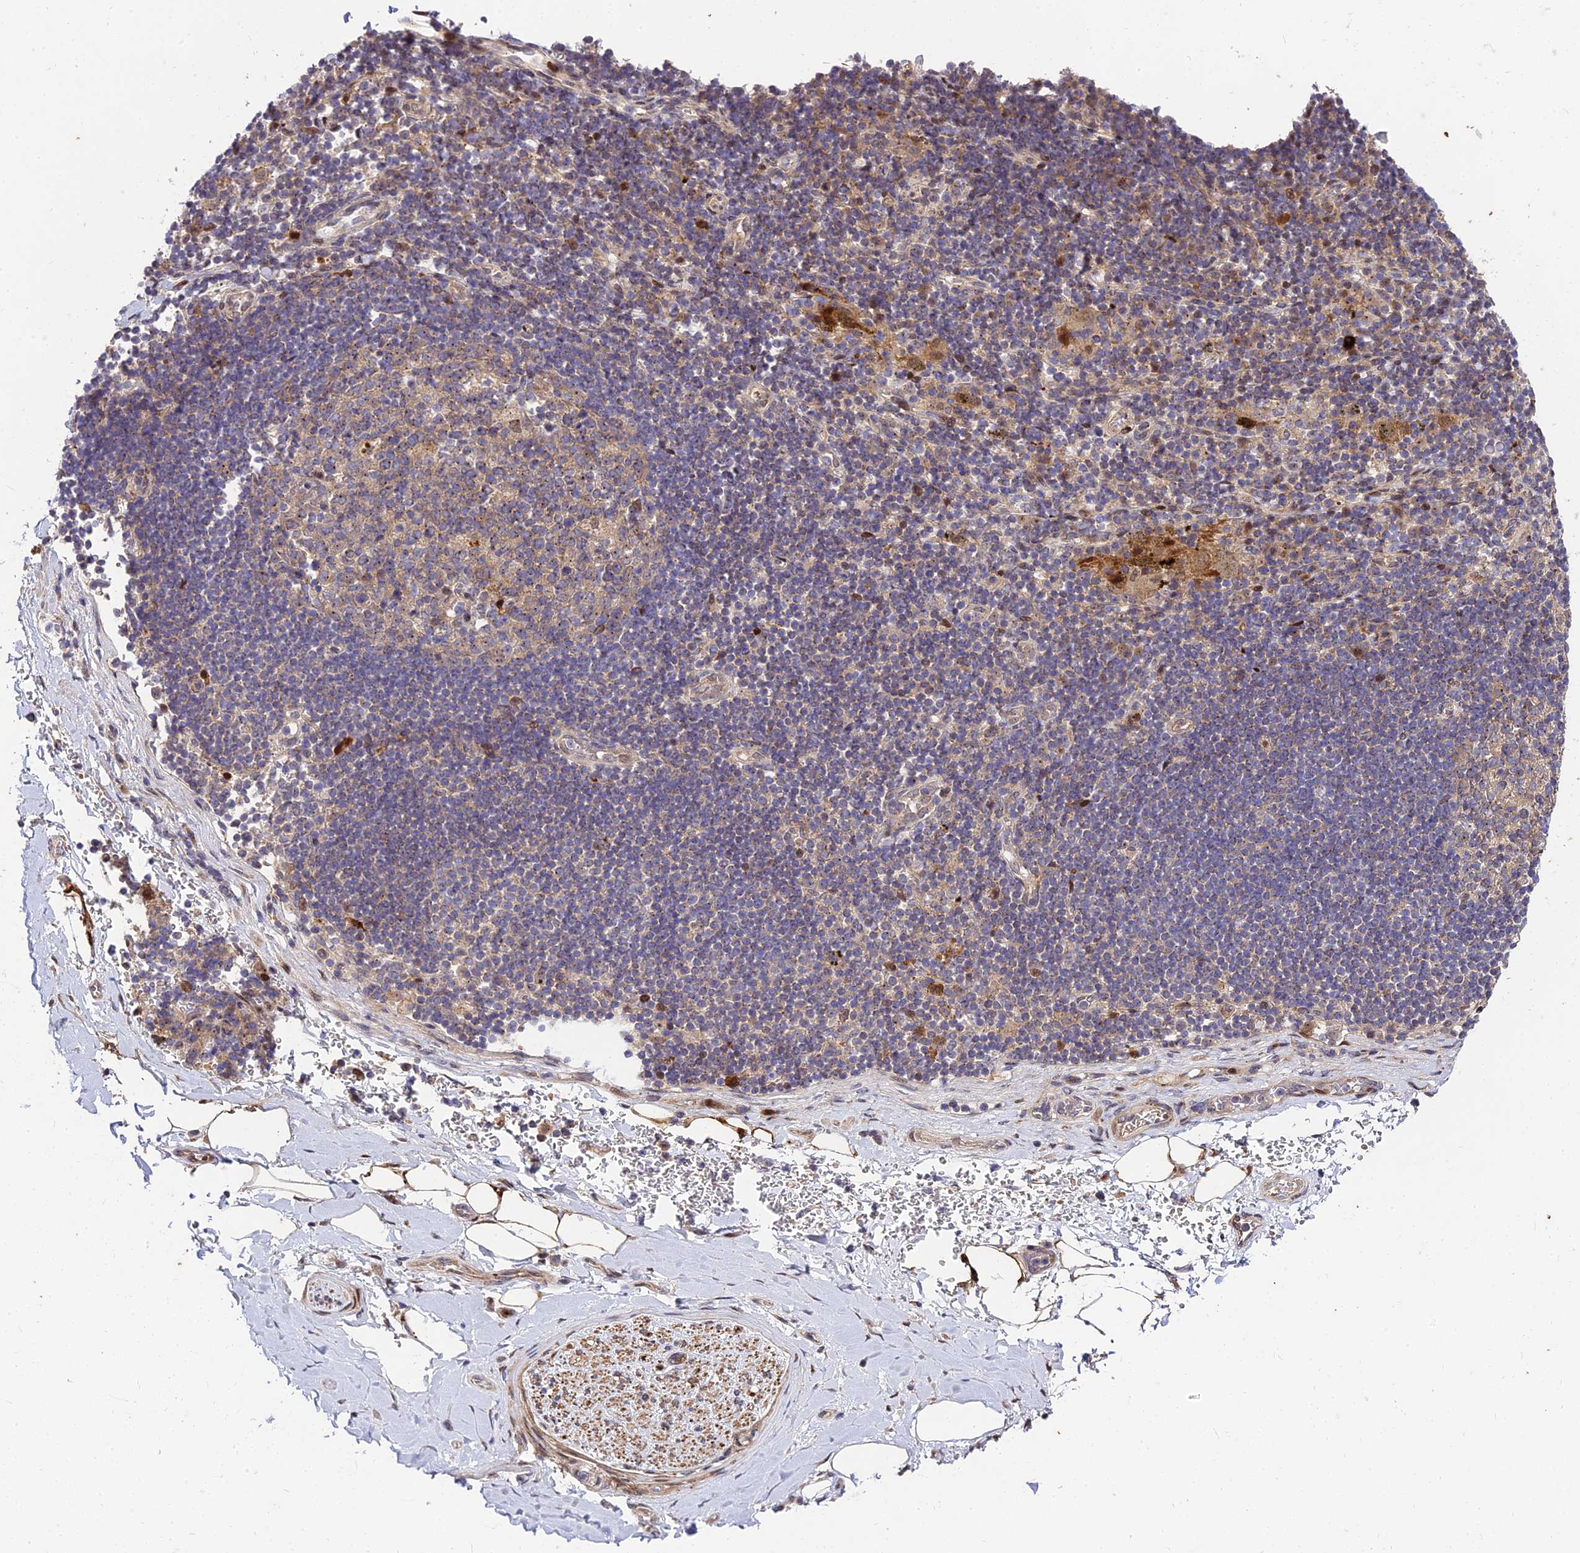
{"staining": {"intensity": "weak", "quantity": "25%-75%", "location": "cytoplasmic/membranous"}, "tissue": "adipose tissue", "cell_type": "Adipocytes", "image_type": "normal", "snomed": [{"axis": "morphology", "description": "Normal tissue, NOS"}, {"axis": "topography", "description": "Lymph node"}, {"axis": "topography", "description": "Cartilage tissue"}, {"axis": "topography", "description": "Bronchus"}], "caption": "This photomicrograph exhibits immunohistochemistry (IHC) staining of normal human adipose tissue, with low weak cytoplasmic/membranous positivity in about 25%-75% of adipocytes.", "gene": "MKKS", "patient": {"sex": "male", "age": 63}}